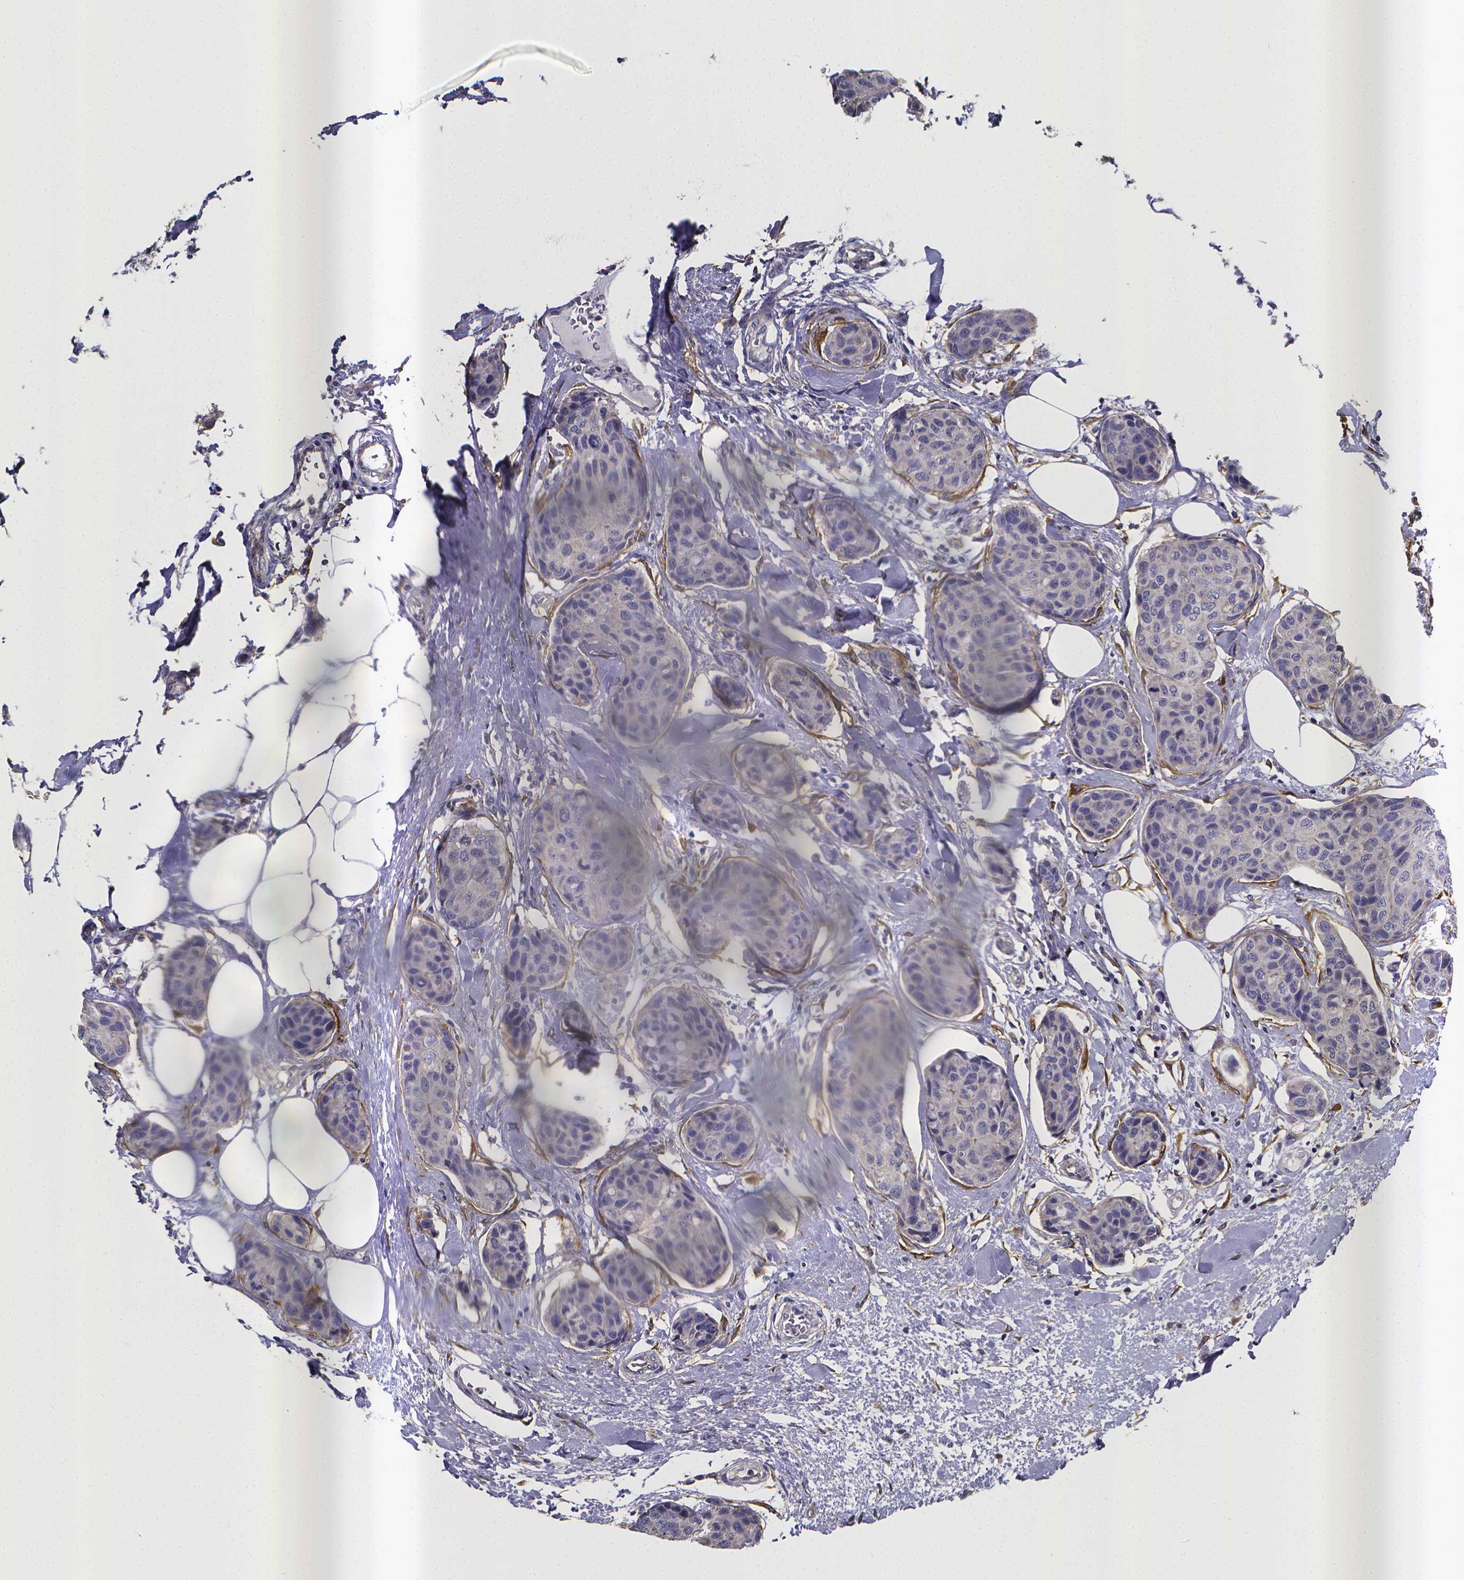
{"staining": {"intensity": "negative", "quantity": "none", "location": "none"}, "tissue": "breast cancer", "cell_type": "Tumor cells", "image_type": "cancer", "snomed": [{"axis": "morphology", "description": "Duct carcinoma"}, {"axis": "topography", "description": "Breast"}], "caption": "High magnification brightfield microscopy of breast cancer (invasive ductal carcinoma) stained with DAB (3,3'-diaminobenzidine) (brown) and counterstained with hematoxylin (blue): tumor cells show no significant staining.", "gene": "RERG", "patient": {"sex": "female", "age": 80}}